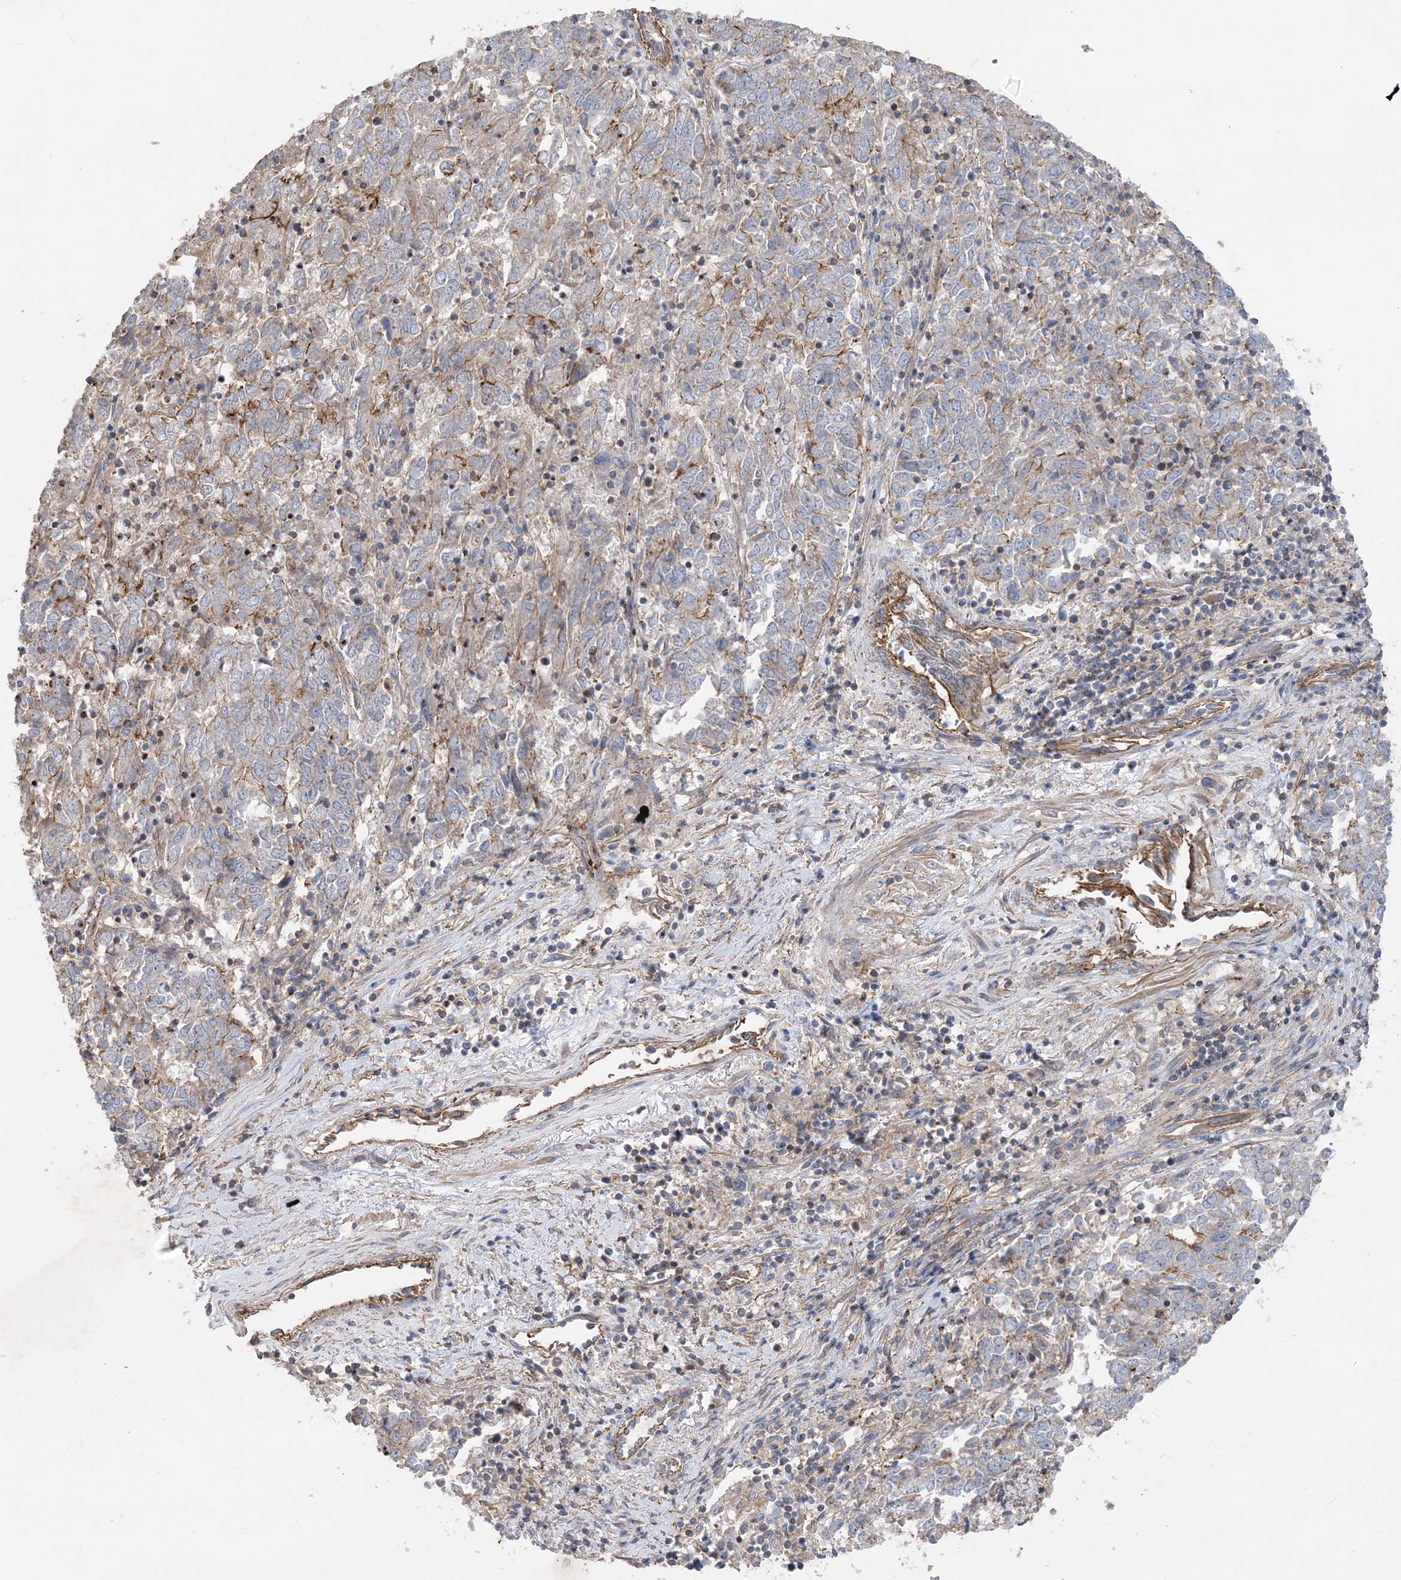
{"staining": {"intensity": "moderate", "quantity": "<25%", "location": "cytoplasmic/membranous"}, "tissue": "endometrial cancer", "cell_type": "Tumor cells", "image_type": "cancer", "snomed": [{"axis": "morphology", "description": "Adenocarcinoma, NOS"}, {"axis": "topography", "description": "Endometrium"}], "caption": "Immunohistochemistry (IHC) staining of endometrial cancer, which exhibits low levels of moderate cytoplasmic/membranous expression in approximately <25% of tumor cells indicating moderate cytoplasmic/membranous protein staining. The staining was performed using DAB (3,3'-diaminobenzidine) (brown) for protein detection and nuclei were counterstained in hematoxylin (blue).", "gene": "PIGC", "patient": {"sex": "female", "age": 80}}